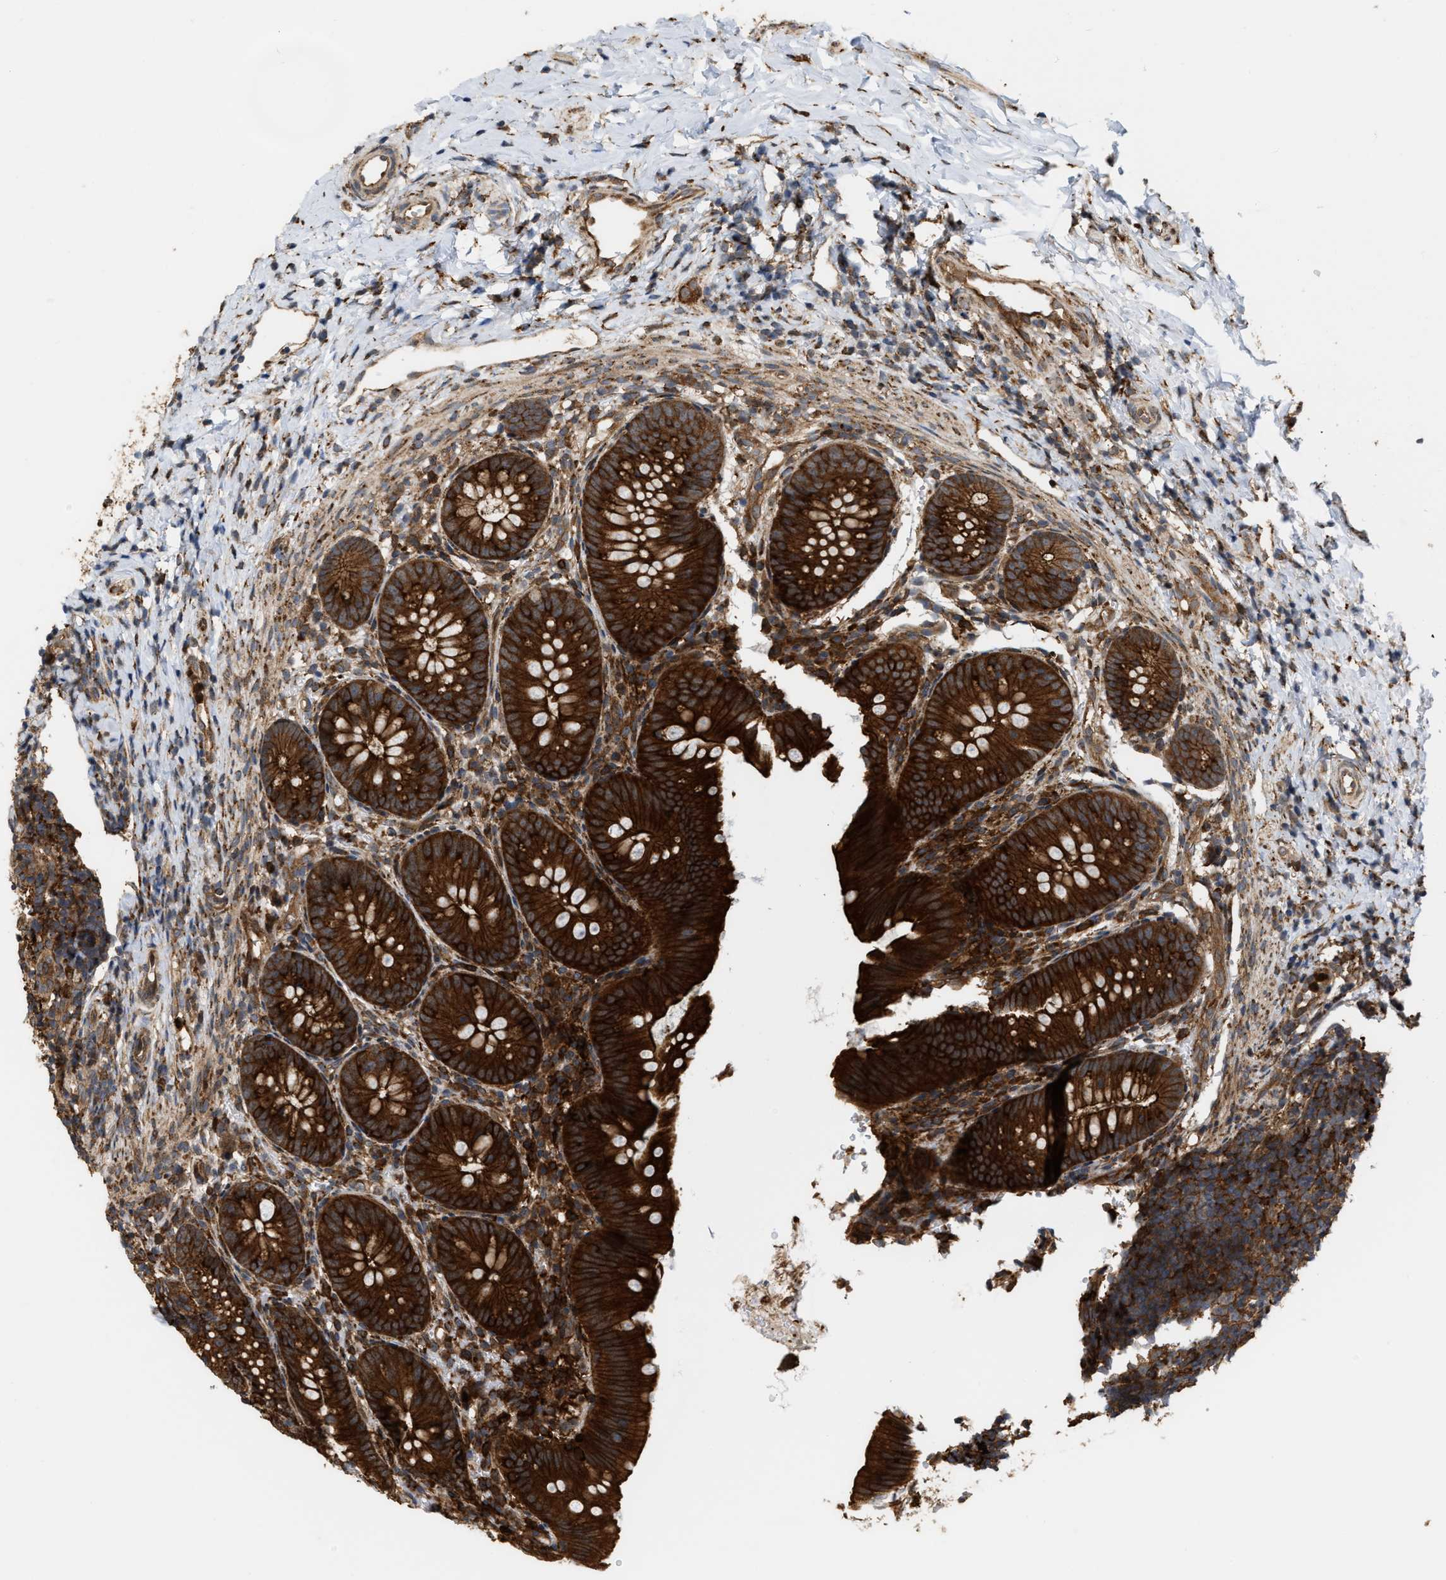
{"staining": {"intensity": "strong", "quantity": ">75%", "location": "cytoplasmic/membranous"}, "tissue": "appendix", "cell_type": "Glandular cells", "image_type": "normal", "snomed": [{"axis": "morphology", "description": "Normal tissue, NOS"}, {"axis": "topography", "description": "Appendix"}], "caption": "Protein analysis of unremarkable appendix exhibits strong cytoplasmic/membranous positivity in about >75% of glandular cells.", "gene": "IQCE", "patient": {"sex": "male", "age": 1}}